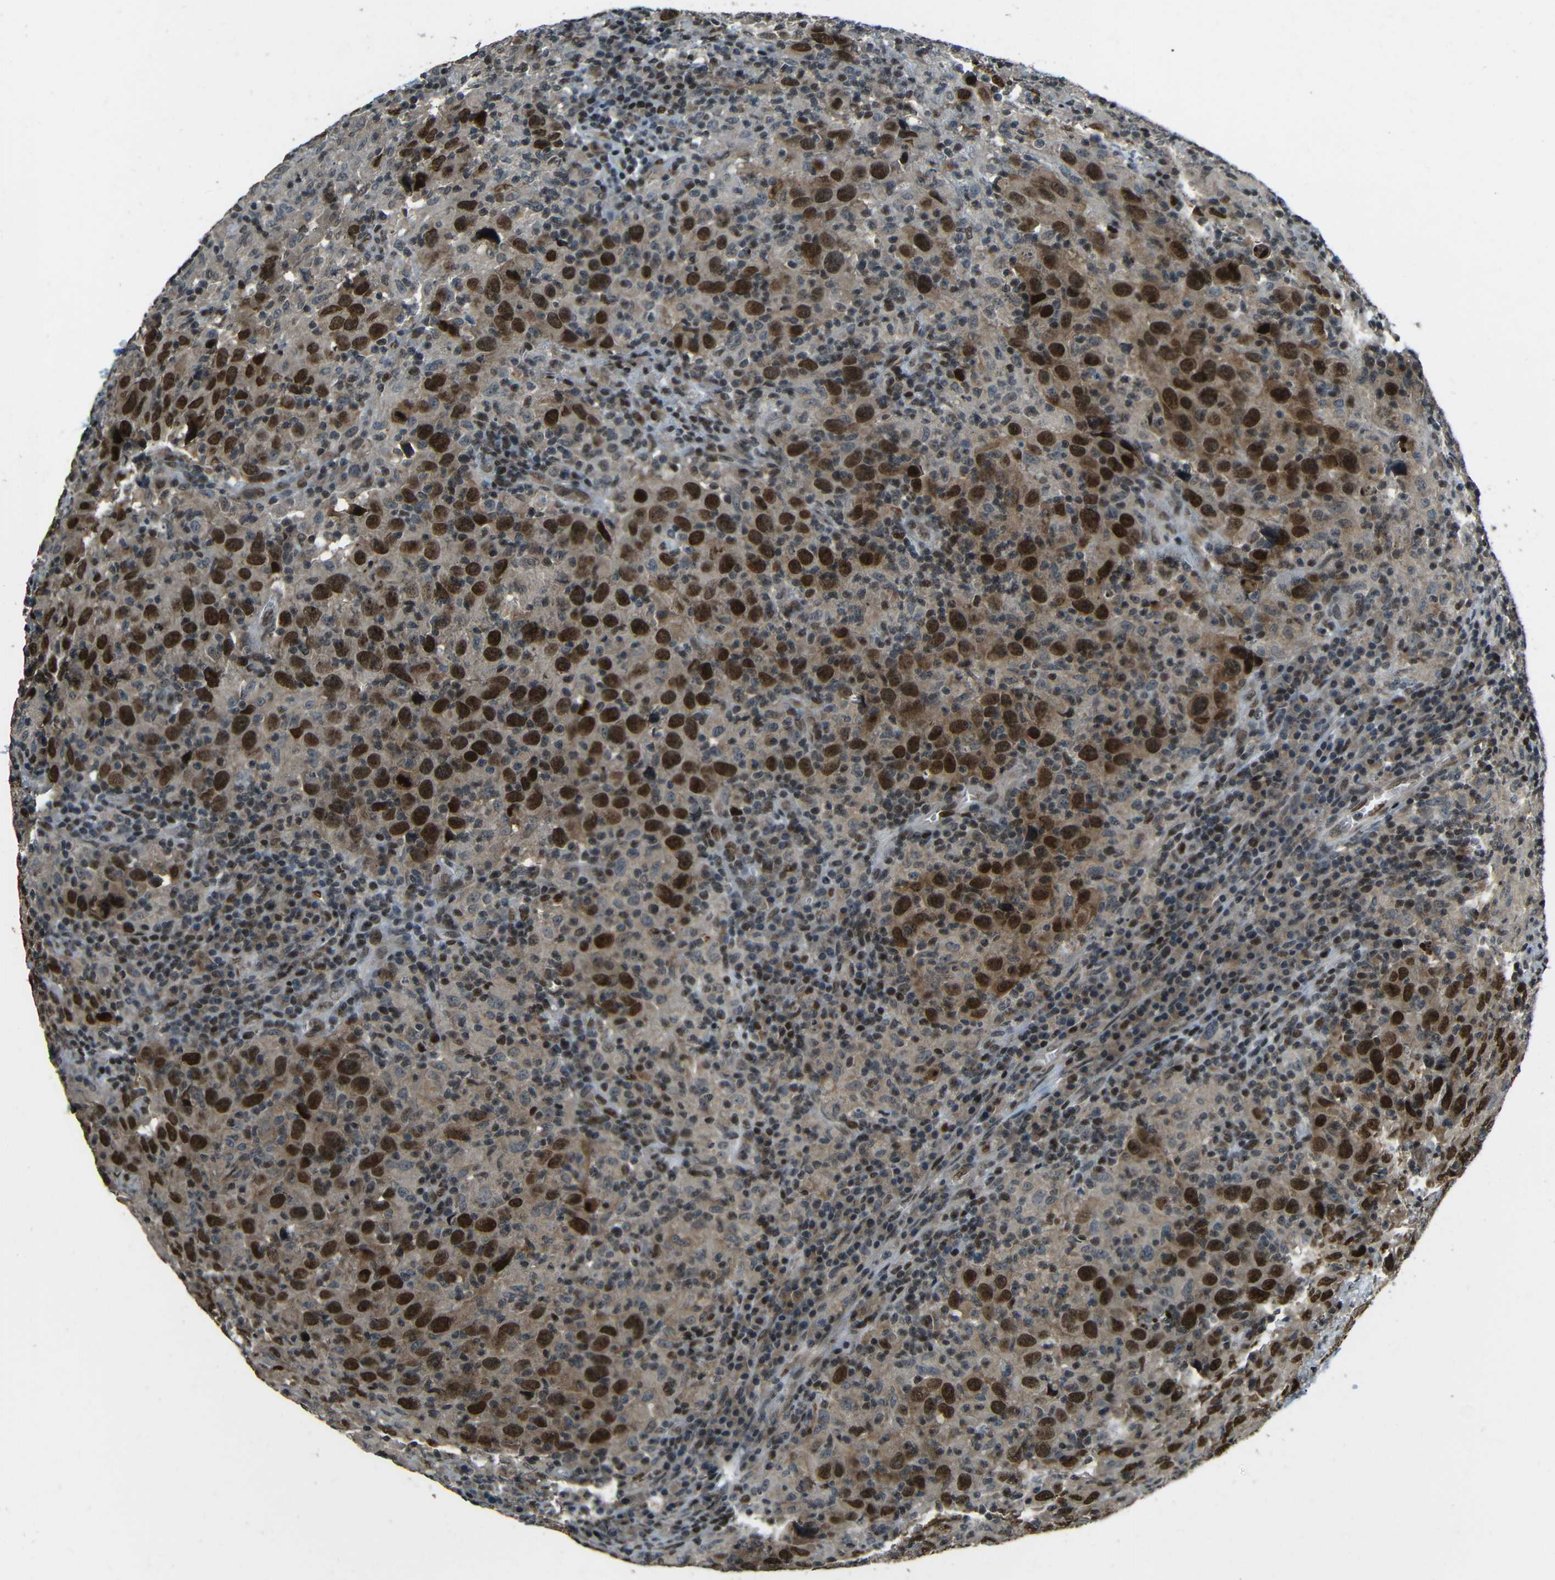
{"staining": {"intensity": "strong", "quantity": ">75%", "location": "nuclear"}, "tissue": "head and neck cancer", "cell_type": "Tumor cells", "image_type": "cancer", "snomed": [{"axis": "morphology", "description": "Adenocarcinoma, NOS"}, {"axis": "topography", "description": "Salivary gland"}, {"axis": "topography", "description": "Head-Neck"}], "caption": "IHC of human head and neck cancer exhibits high levels of strong nuclear staining in approximately >75% of tumor cells.", "gene": "PSIP1", "patient": {"sex": "female", "age": 65}}